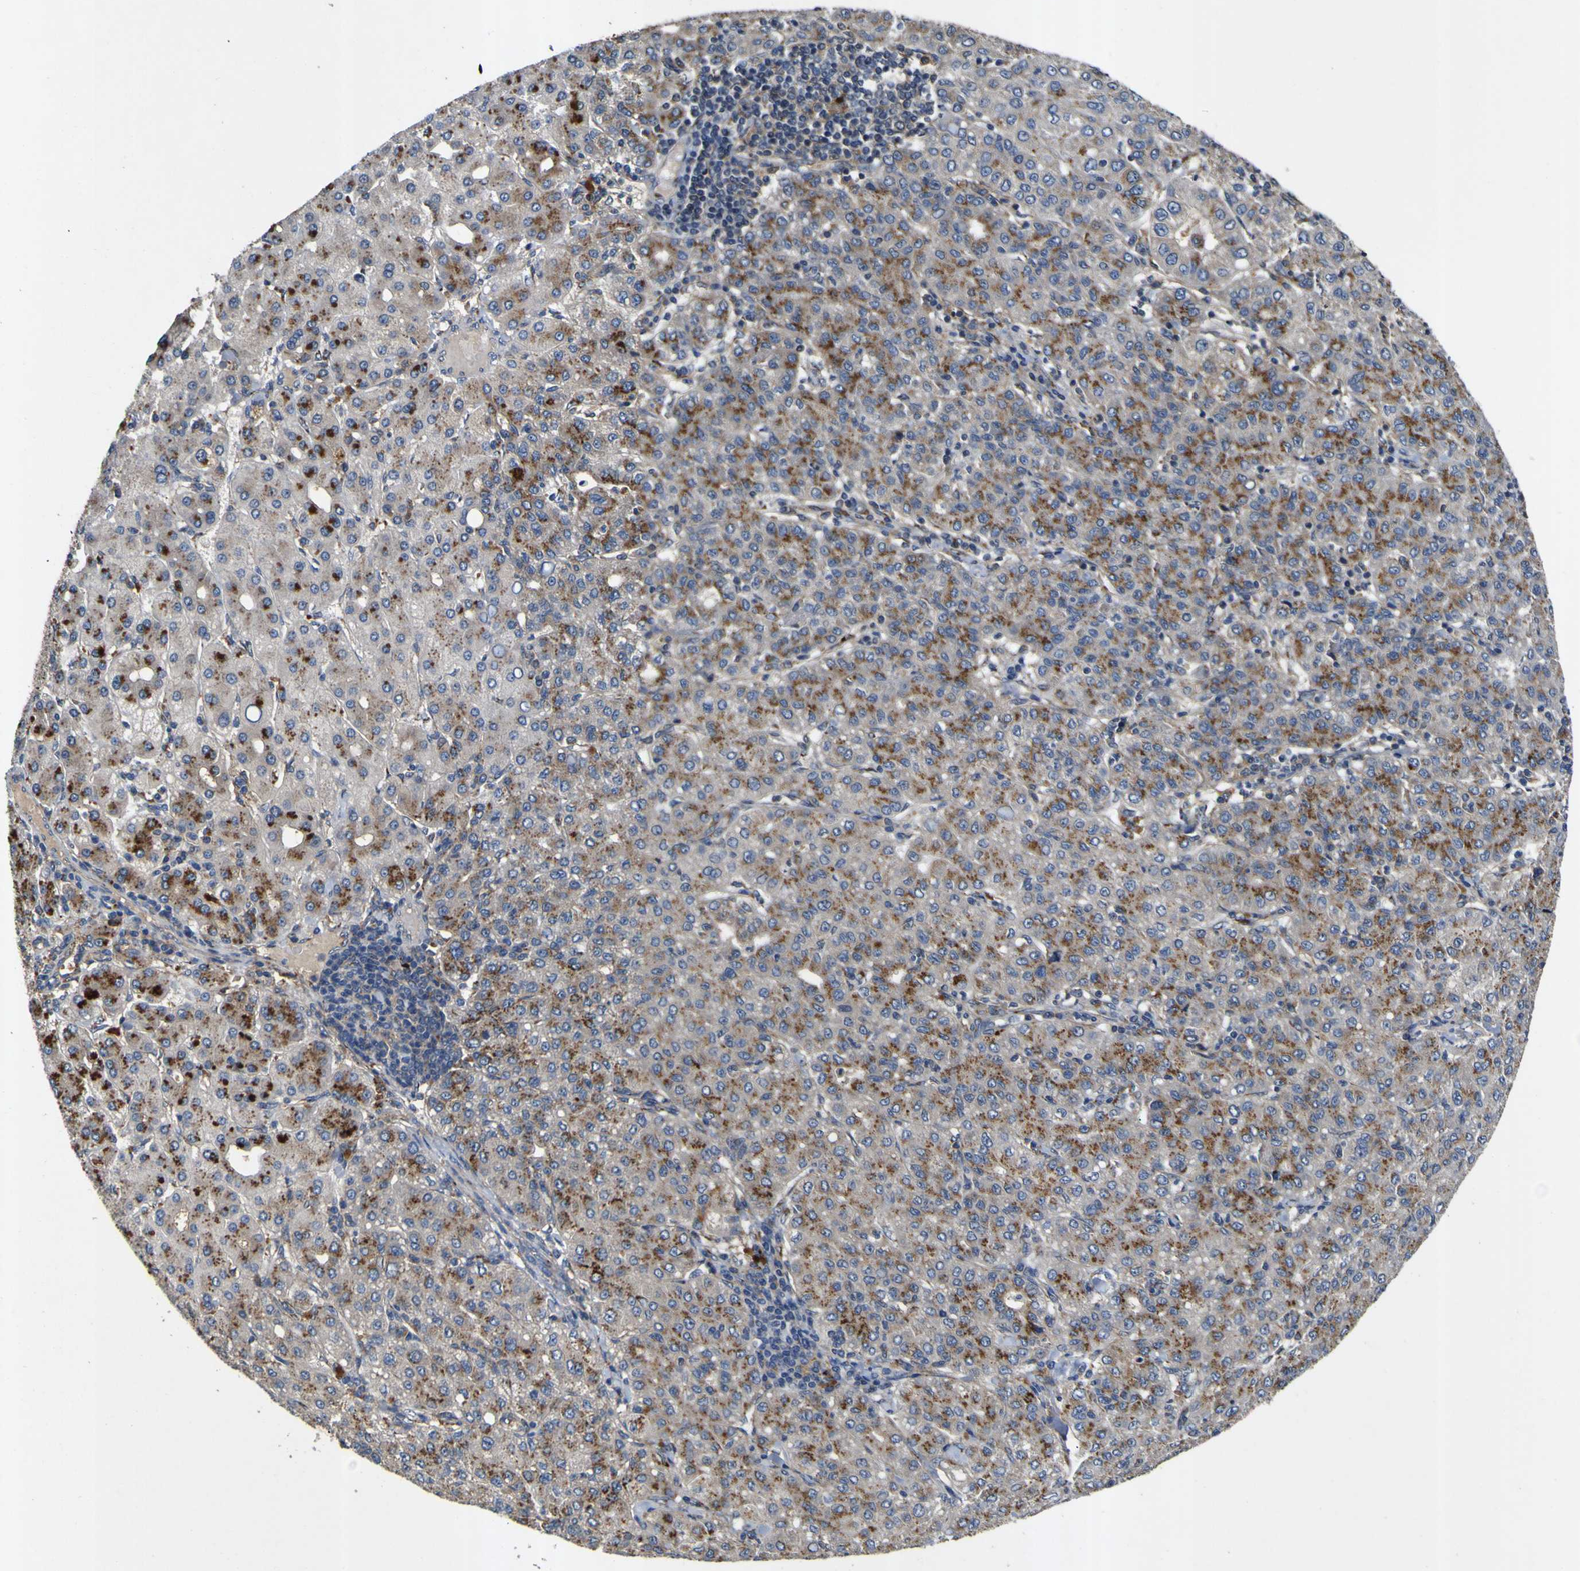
{"staining": {"intensity": "strong", "quantity": ">75%", "location": "cytoplasmic/membranous"}, "tissue": "liver cancer", "cell_type": "Tumor cells", "image_type": "cancer", "snomed": [{"axis": "morphology", "description": "Carcinoma, Hepatocellular, NOS"}, {"axis": "topography", "description": "Liver"}], "caption": "Liver cancer was stained to show a protein in brown. There is high levels of strong cytoplasmic/membranous positivity in about >75% of tumor cells.", "gene": "COA1", "patient": {"sex": "male", "age": 65}}